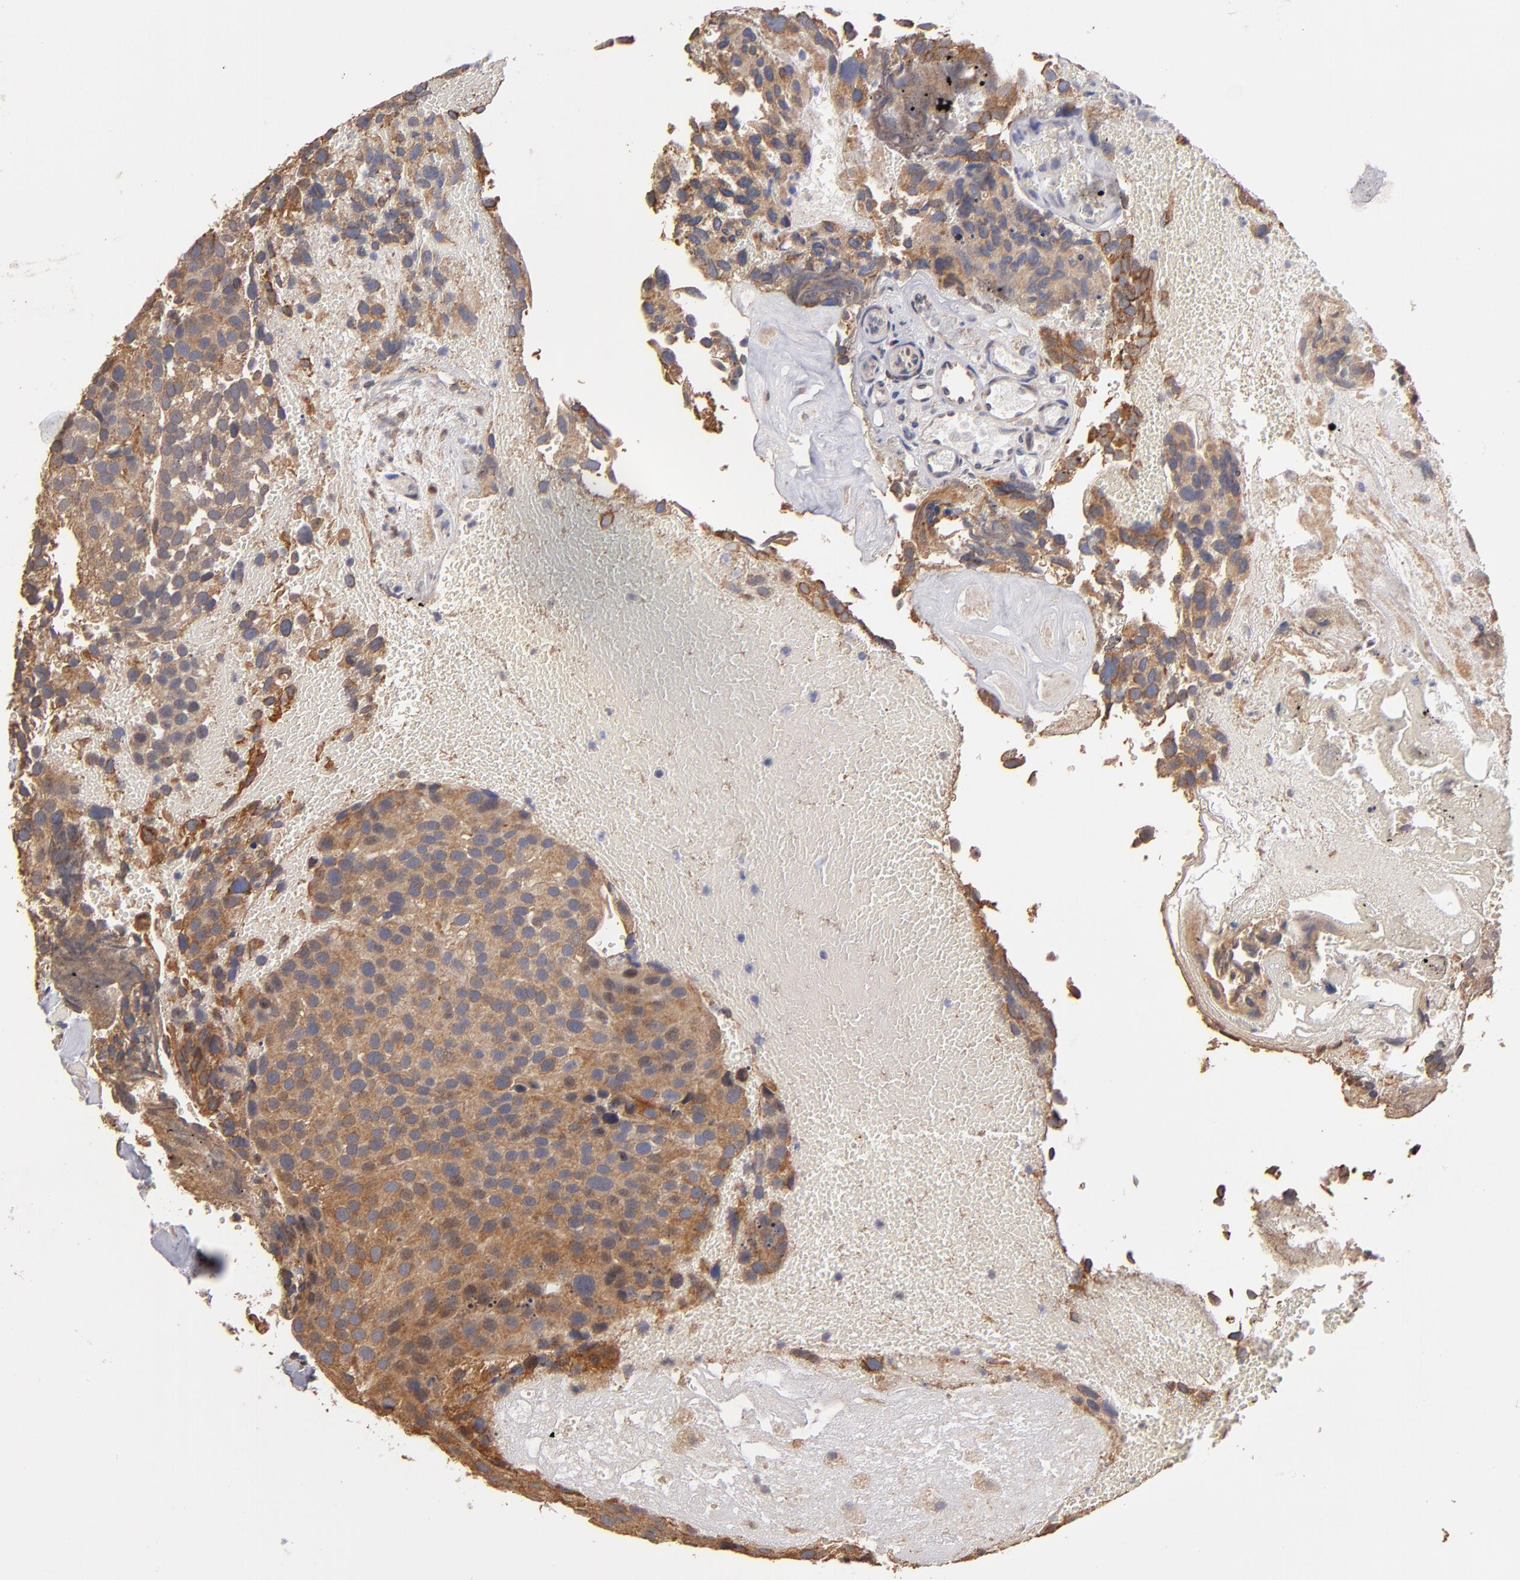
{"staining": {"intensity": "moderate", "quantity": ">75%", "location": "cytoplasmic/membranous"}, "tissue": "urothelial cancer", "cell_type": "Tumor cells", "image_type": "cancer", "snomed": [{"axis": "morphology", "description": "Urothelial carcinoma, High grade"}, {"axis": "topography", "description": "Urinary bladder"}], "caption": "An IHC histopathology image of neoplastic tissue is shown. Protein staining in brown shows moderate cytoplasmic/membranous positivity in urothelial carcinoma (high-grade) within tumor cells.", "gene": "PGRMC1", "patient": {"sex": "male", "age": 72}}